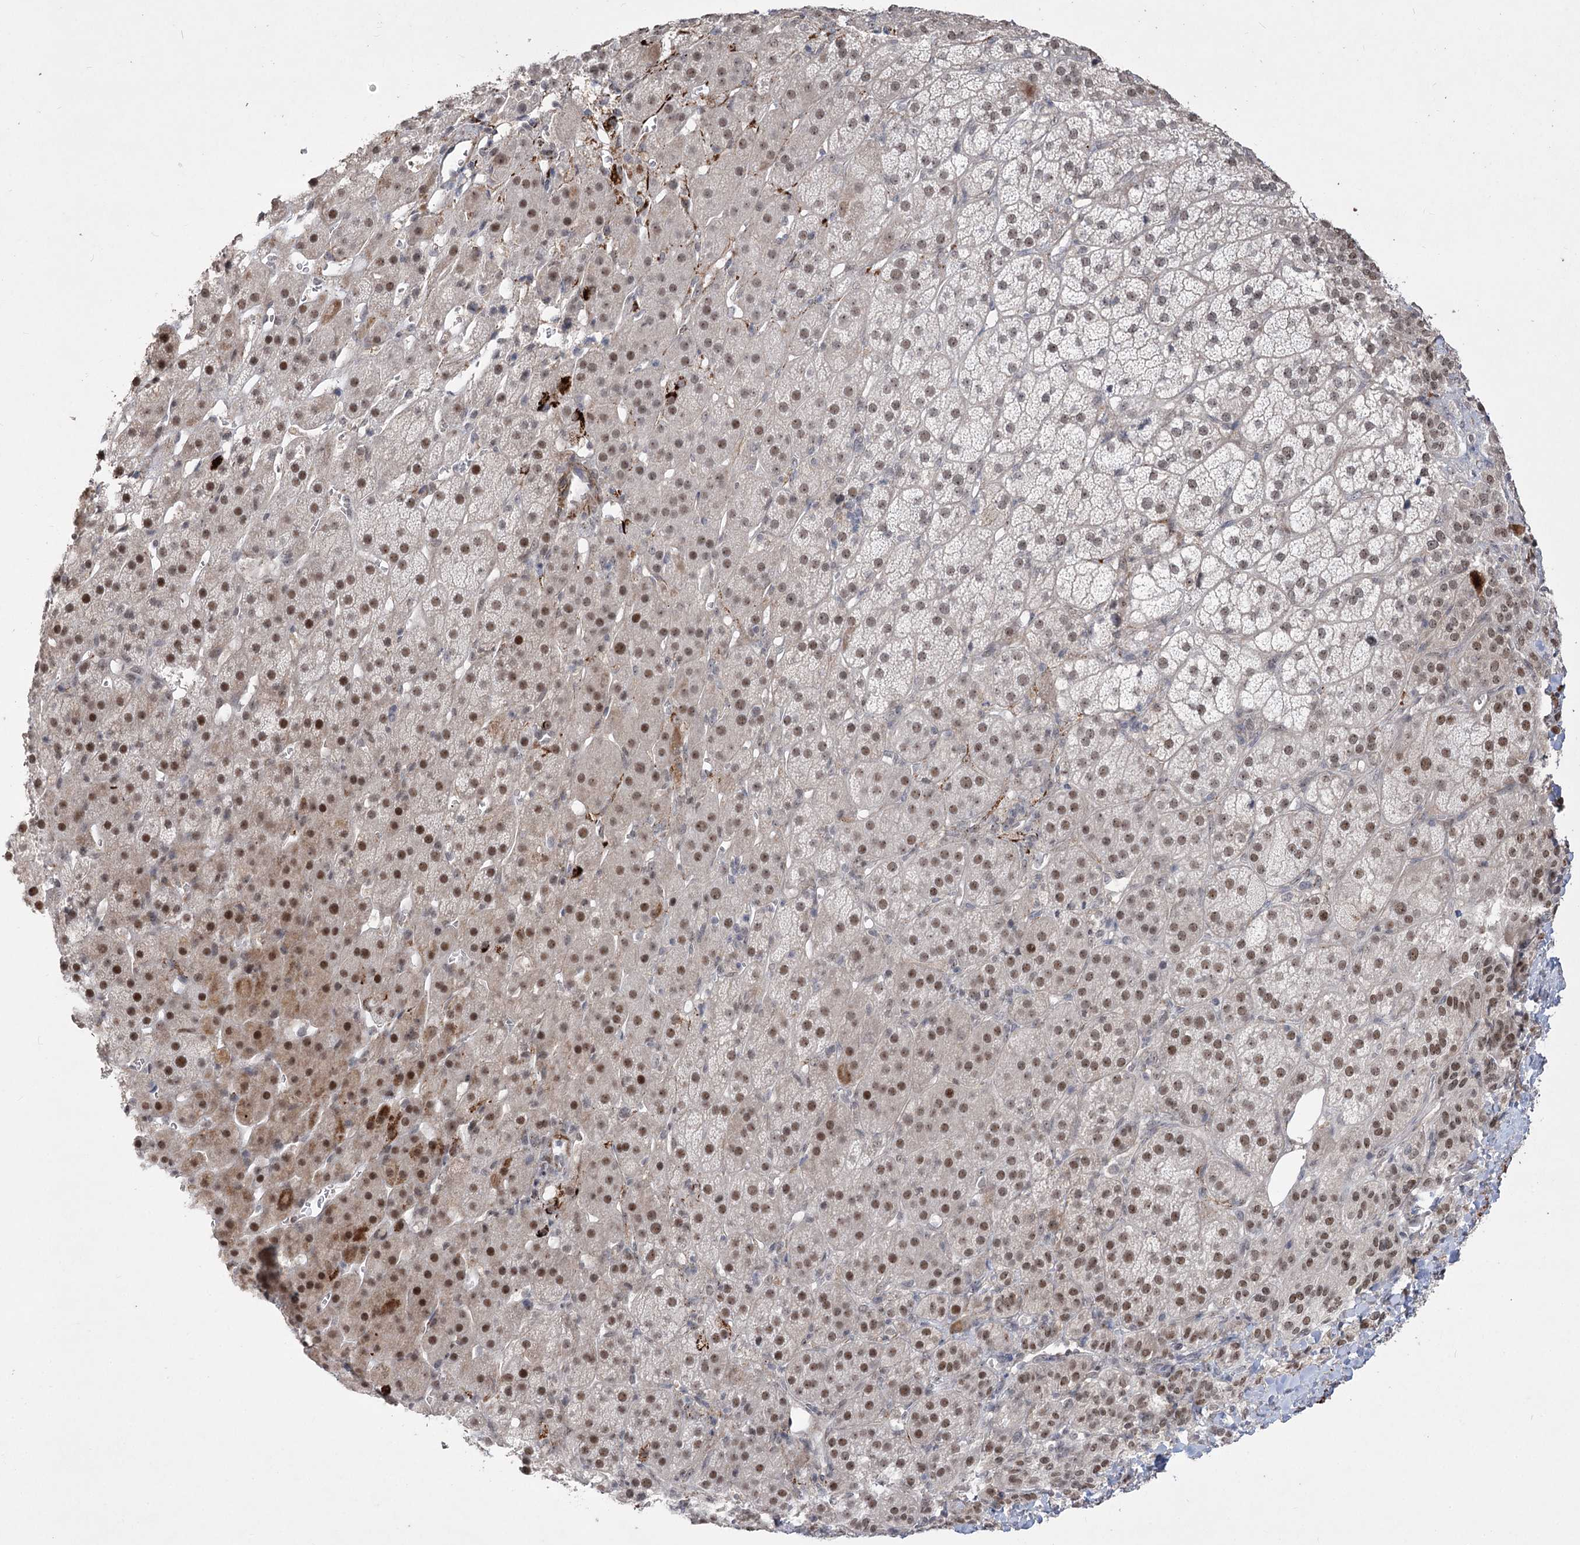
{"staining": {"intensity": "moderate", "quantity": "25%-75%", "location": "nuclear"}, "tissue": "adrenal gland", "cell_type": "Glandular cells", "image_type": "normal", "snomed": [{"axis": "morphology", "description": "Normal tissue, NOS"}, {"axis": "topography", "description": "Adrenal gland"}], "caption": "Approximately 25%-75% of glandular cells in normal adrenal gland reveal moderate nuclear protein staining as visualized by brown immunohistochemical staining.", "gene": "ZSCAN23", "patient": {"sex": "female", "age": 57}}